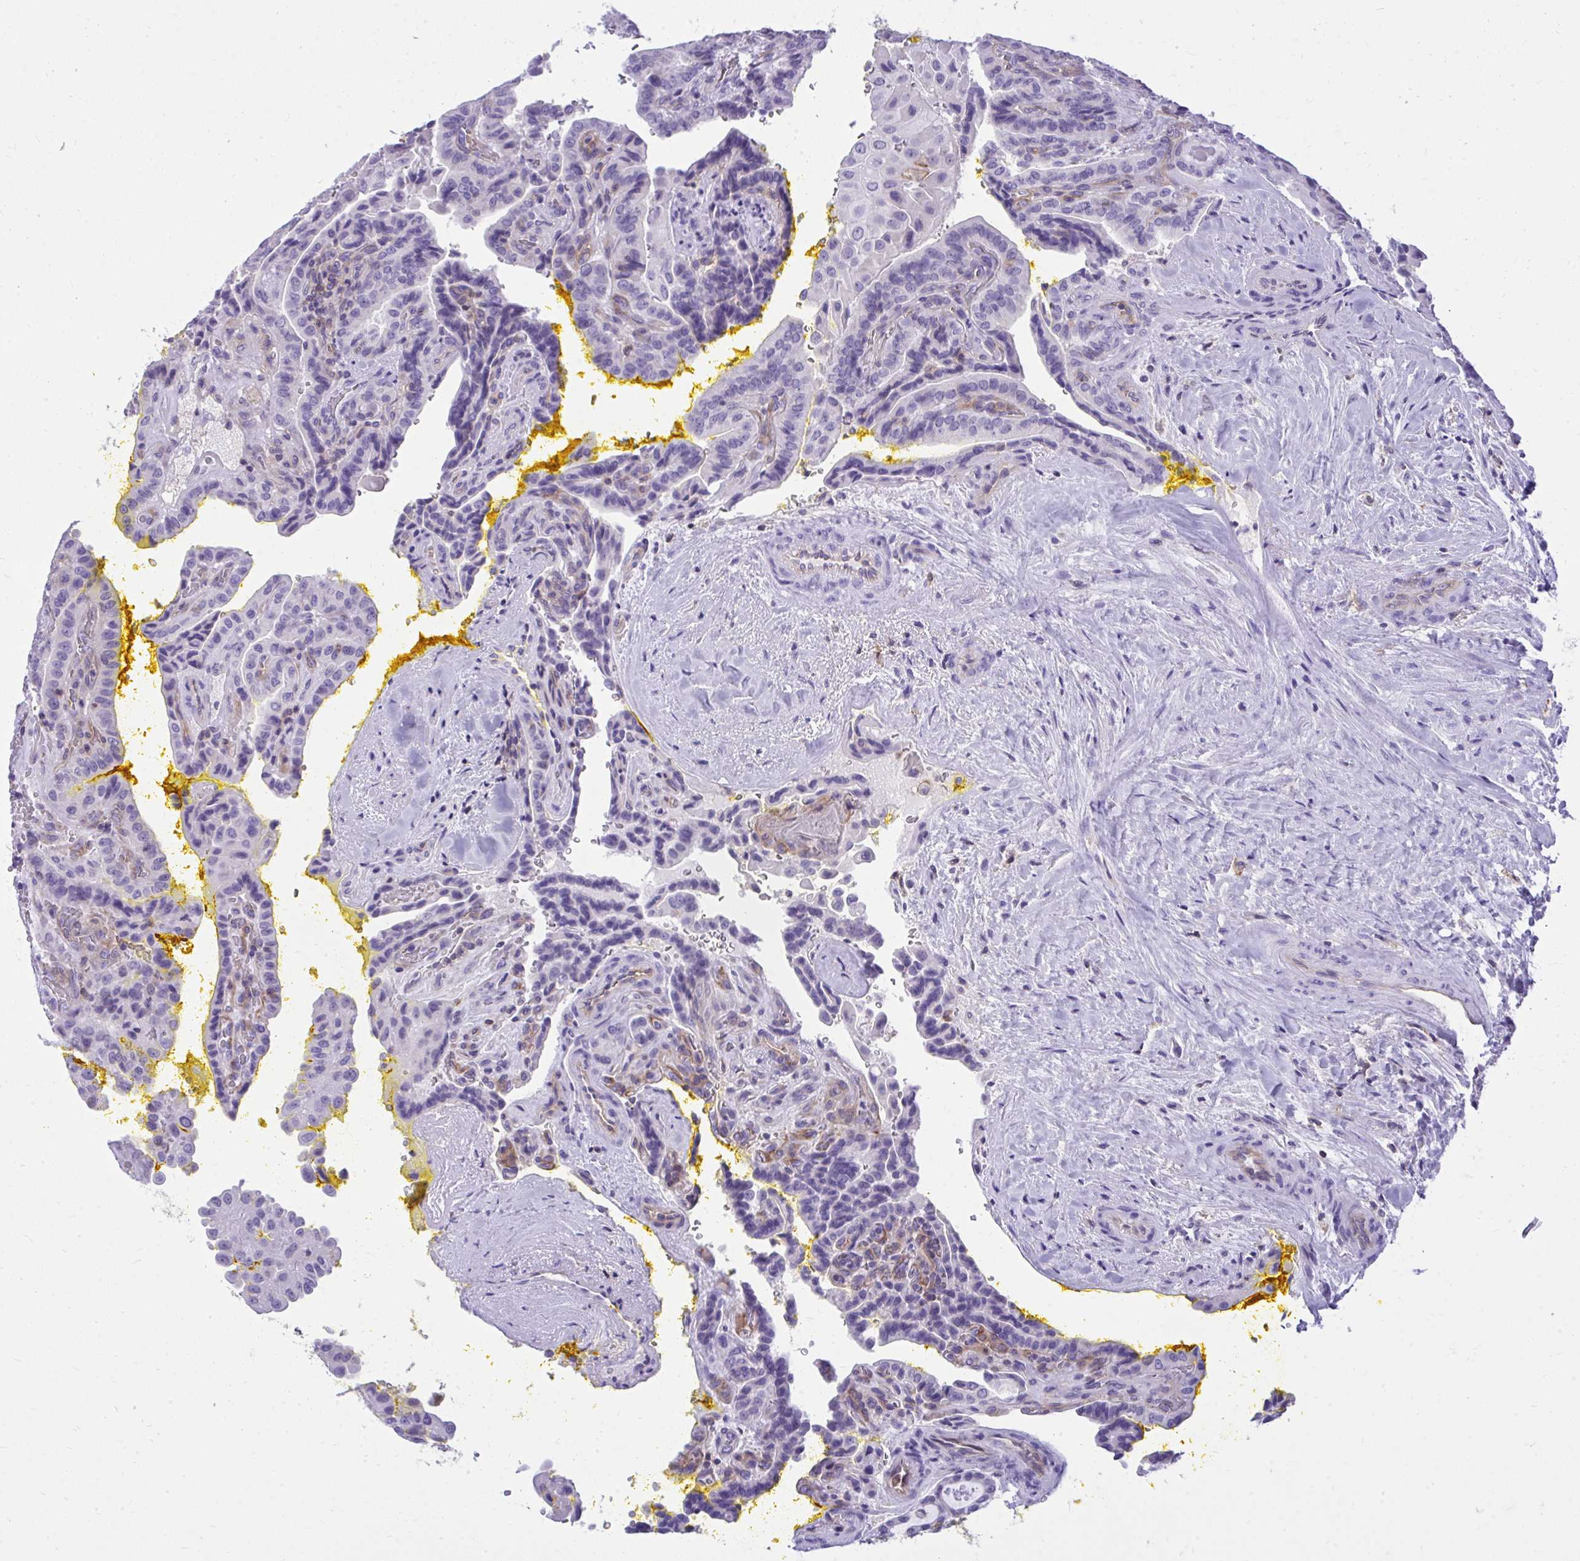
{"staining": {"intensity": "moderate", "quantity": "<25%", "location": "cytoplasmic/membranous"}, "tissue": "thyroid cancer", "cell_type": "Tumor cells", "image_type": "cancer", "snomed": [{"axis": "morphology", "description": "Papillary adenocarcinoma, NOS"}, {"axis": "topography", "description": "Thyroid gland"}], "caption": "About <25% of tumor cells in human thyroid cancer (papillary adenocarcinoma) demonstrate moderate cytoplasmic/membranous protein positivity as visualized by brown immunohistochemical staining.", "gene": "GPRIN3", "patient": {"sex": "male", "age": 87}}